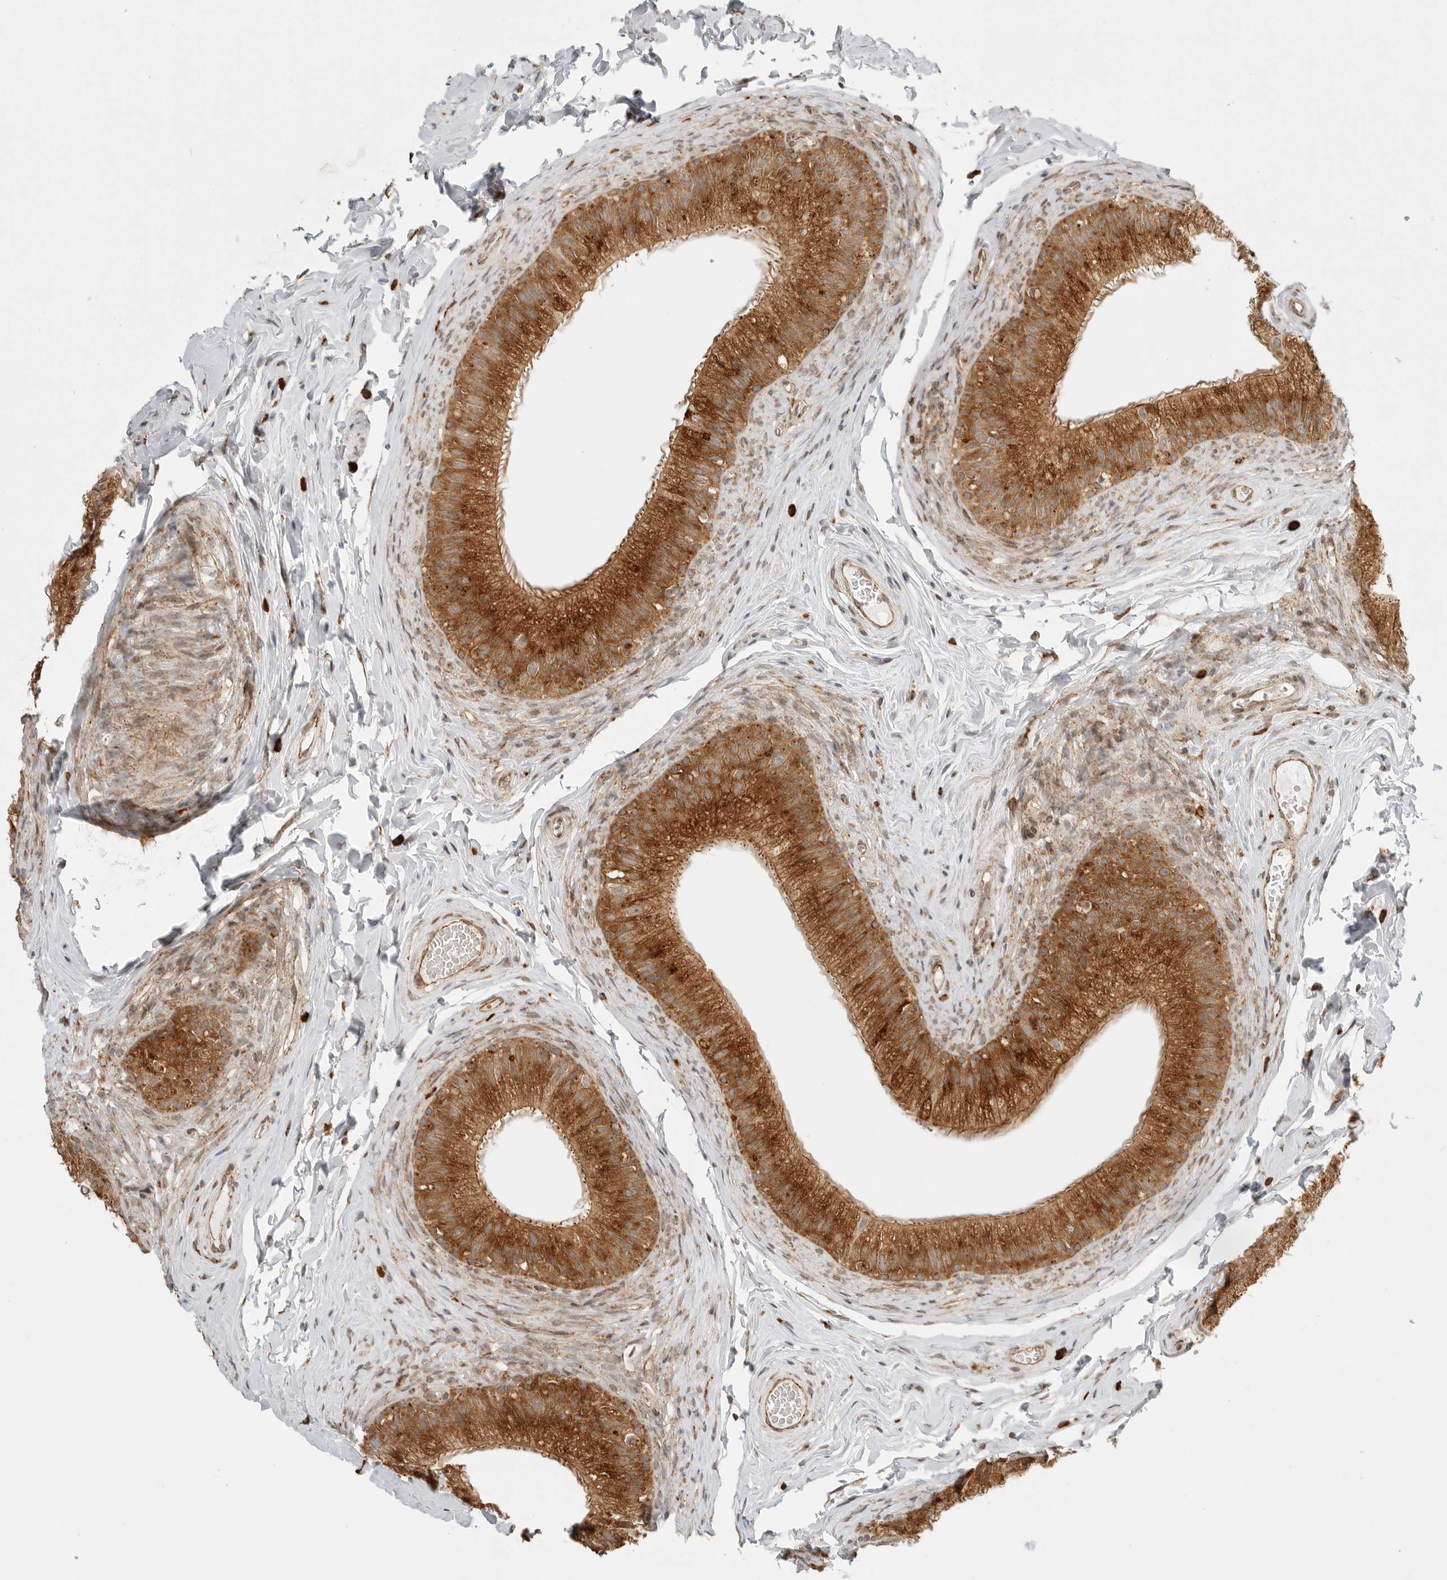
{"staining": {"intensity": "strong", "quantity": ">75%", "location": "cytoplasmic/membranous"}, "tissue": "epididymis", "cell_type": "Glandular cells", "image_type": "normal", "snomed": [{"axis": "morphology", "description": "Normal tissue, NOS"}, {"axis": "topography", "description": "Epididymis"}], "caption": "Immunohistochemical staining of unremarkable human epididymis displays >75% levels of strong cytoplasmic/membranous protein staining in approximately >75% of glandular cells.", "gene": "IDUA", "patient": {"sex": "male", "age": 49}}